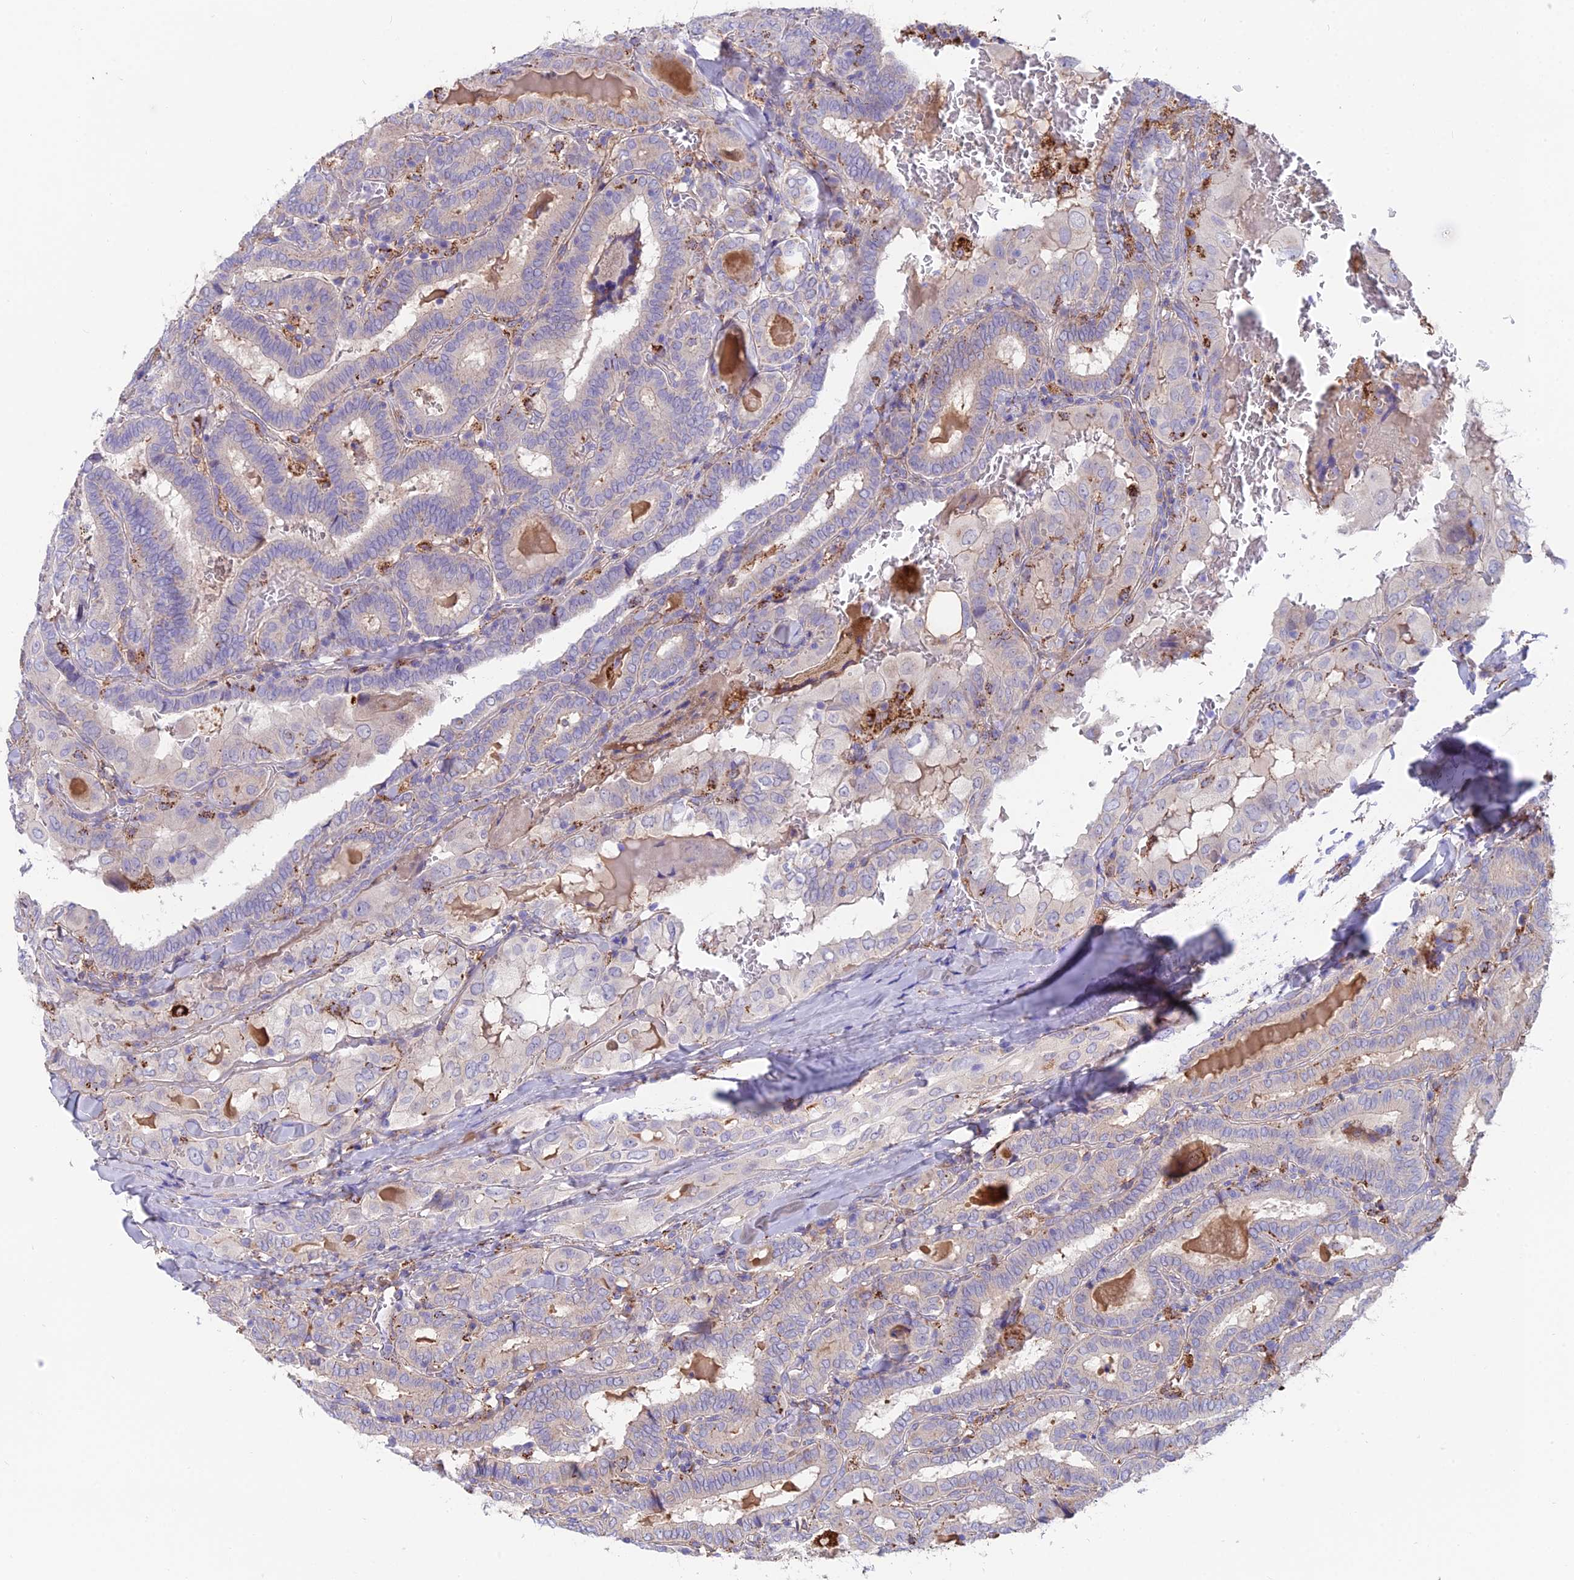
{"staining": {"intensity": "negative", "quantity": "none", "location": "none"}, "tissue": "thyroid cancer", "cell_type": "Tumor cells", "image_type": "cancer", "snomed": [{"axis": "morphology", "description": "Papillary adenocarcinoma, NOS"}, {"axis": "topography", "description": "Thyroid gland"}], "caption": "A high-resolution image shows immunohistochemistry staining of papillary adenocarcinoma (thyroid), which reveals no significant expression in tumor cells.", "gene": "TIGD6", "patient": {"sex": "female", "age": 72}}